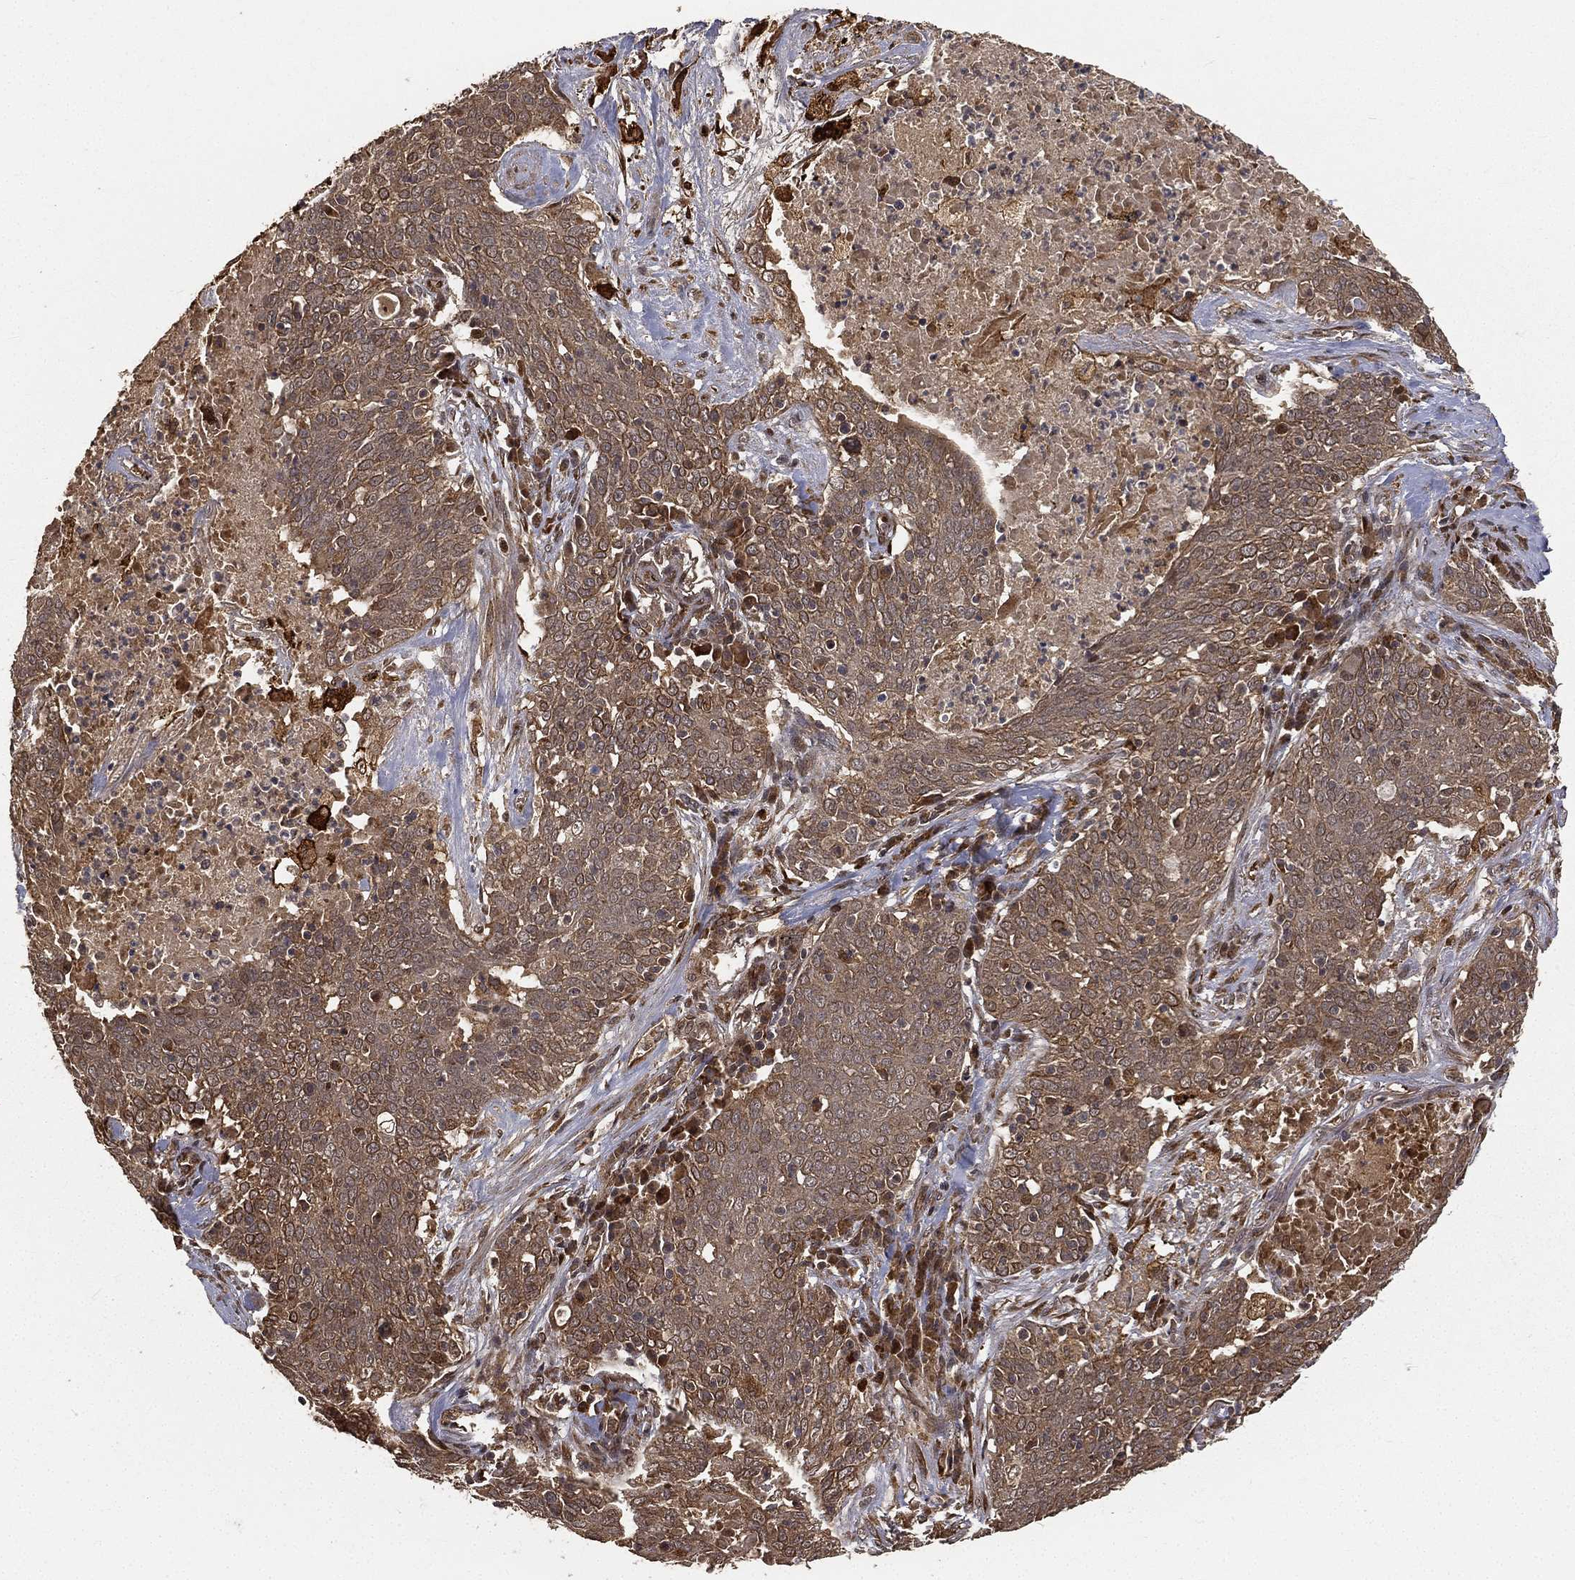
{"staining": {"intensity": "weak", "quantity": ">75%", "location": "cytoplasmic/membranous"}, "tissue": "lung cancer", "cell_type": "Tumor cells", "image_type": "cancer", "snomed": [{"axis": "morphology", "description": "Squamous cell carcinoma, NOS"}, {"axis": "topography", "description": "Lung"}], "caption": "Lung cancer tissue shows weak cytoplasmic/membranous positivity in about >75% of tumor cells, visualized by immunohistochemistry. Nuclei are stained in blue.", "gene": "MAPK1", "patient": {"sex": "male", "age": 82}}